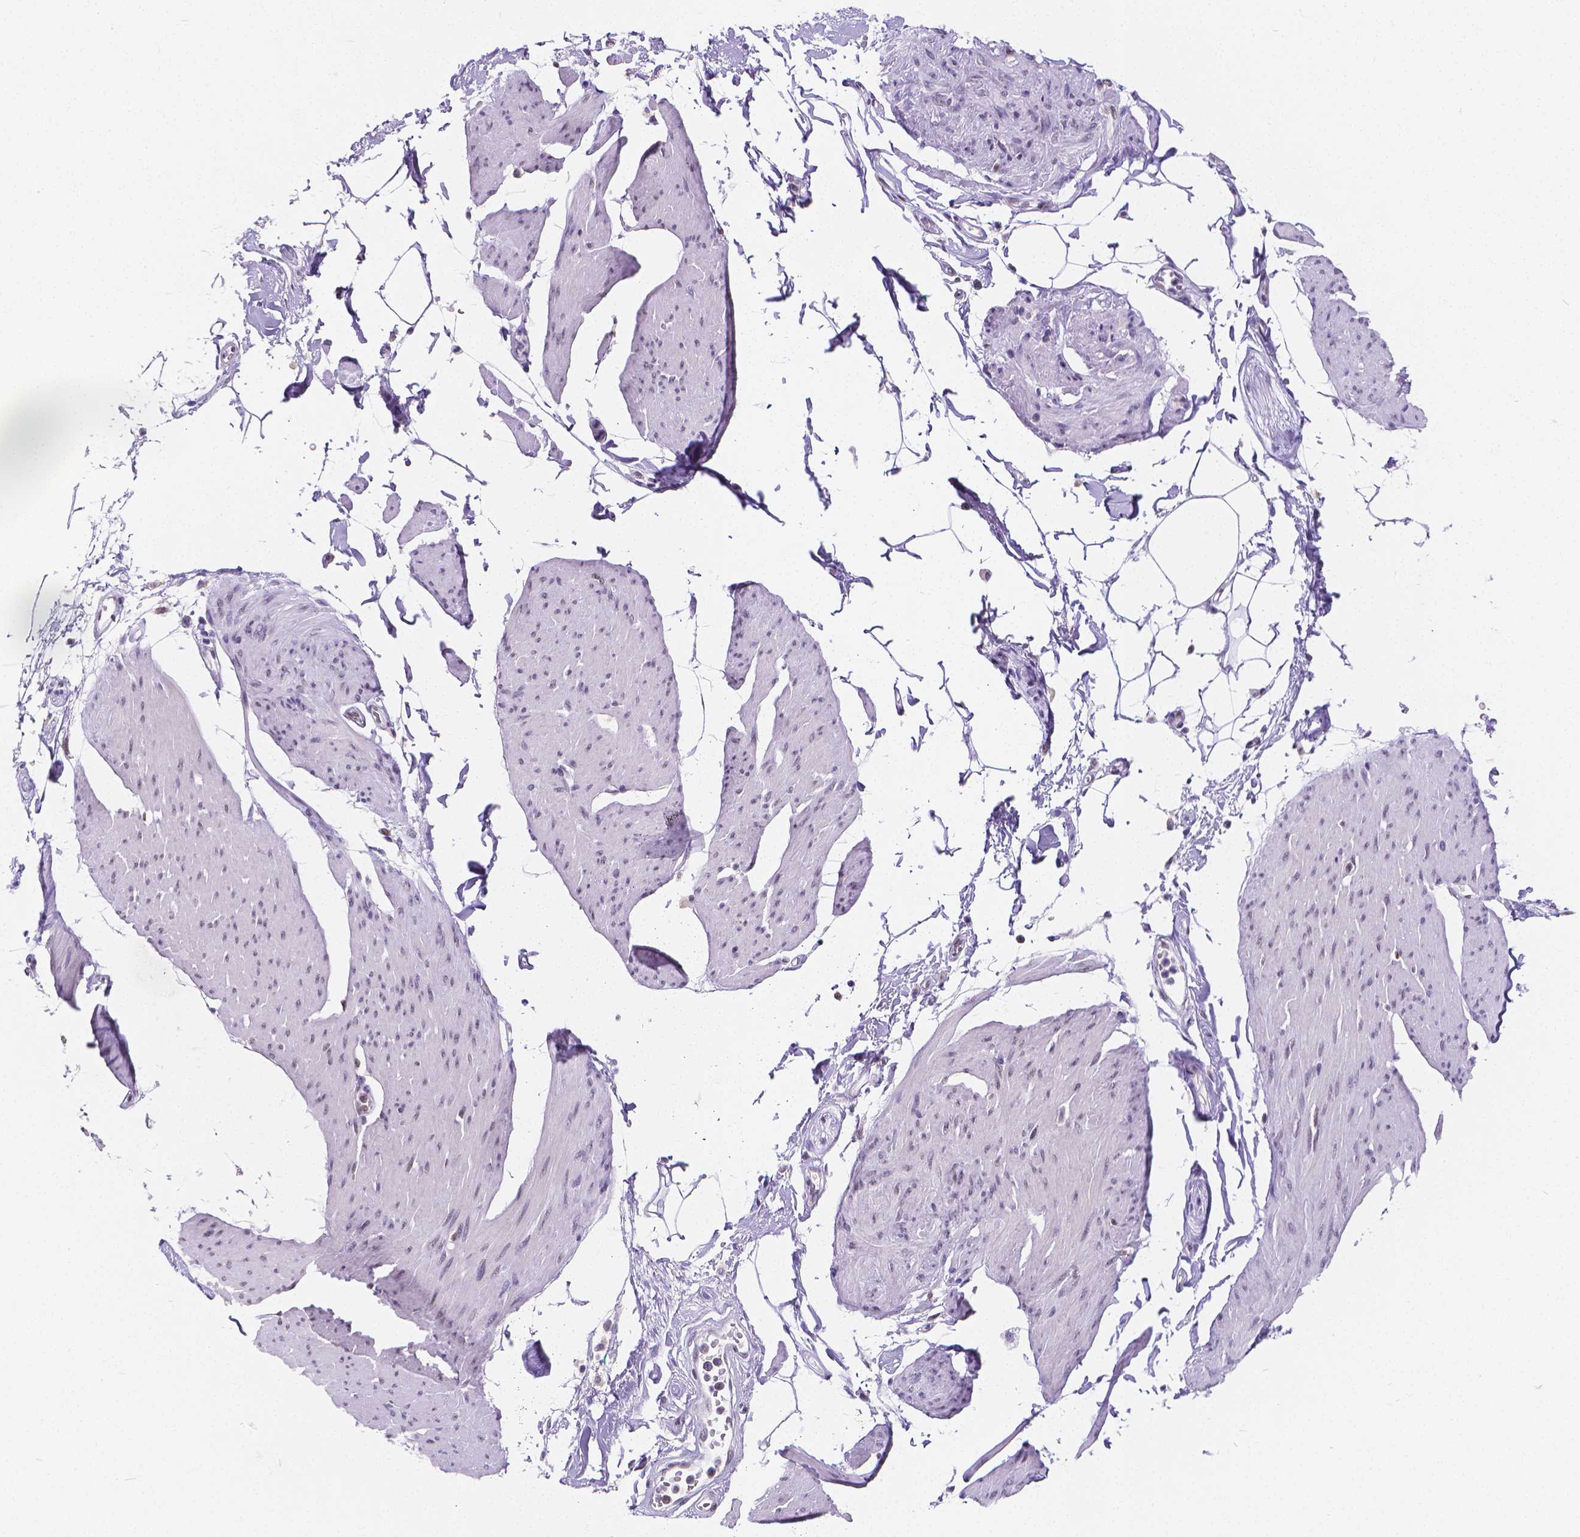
{"staining": {"intensity": "negative", "quantity": "none", "location": "none"}, "tissue": "smooth muscle", "cell_type": "Smooth muscle cells", "image_type": "normal", "snomed": [{"axis": "morphology", "description": "Normal tissue, NOS"}, {"axis": "topography", "description": "Adipose tissue"}, {"axis": "topography", "description": "Smooth muscle"}, {"axis": "topography", "description": "Peripheral nerve tissue"}], "caption": "This image is of normal smooth muscle stained with immunohistochemistry to label a protein in brown with the nuclei are counter-stained blue. There is no positivity in smooth muscle cells.", "gene": "MEF2C", "patient": {"sex": "male", "age": 83}}